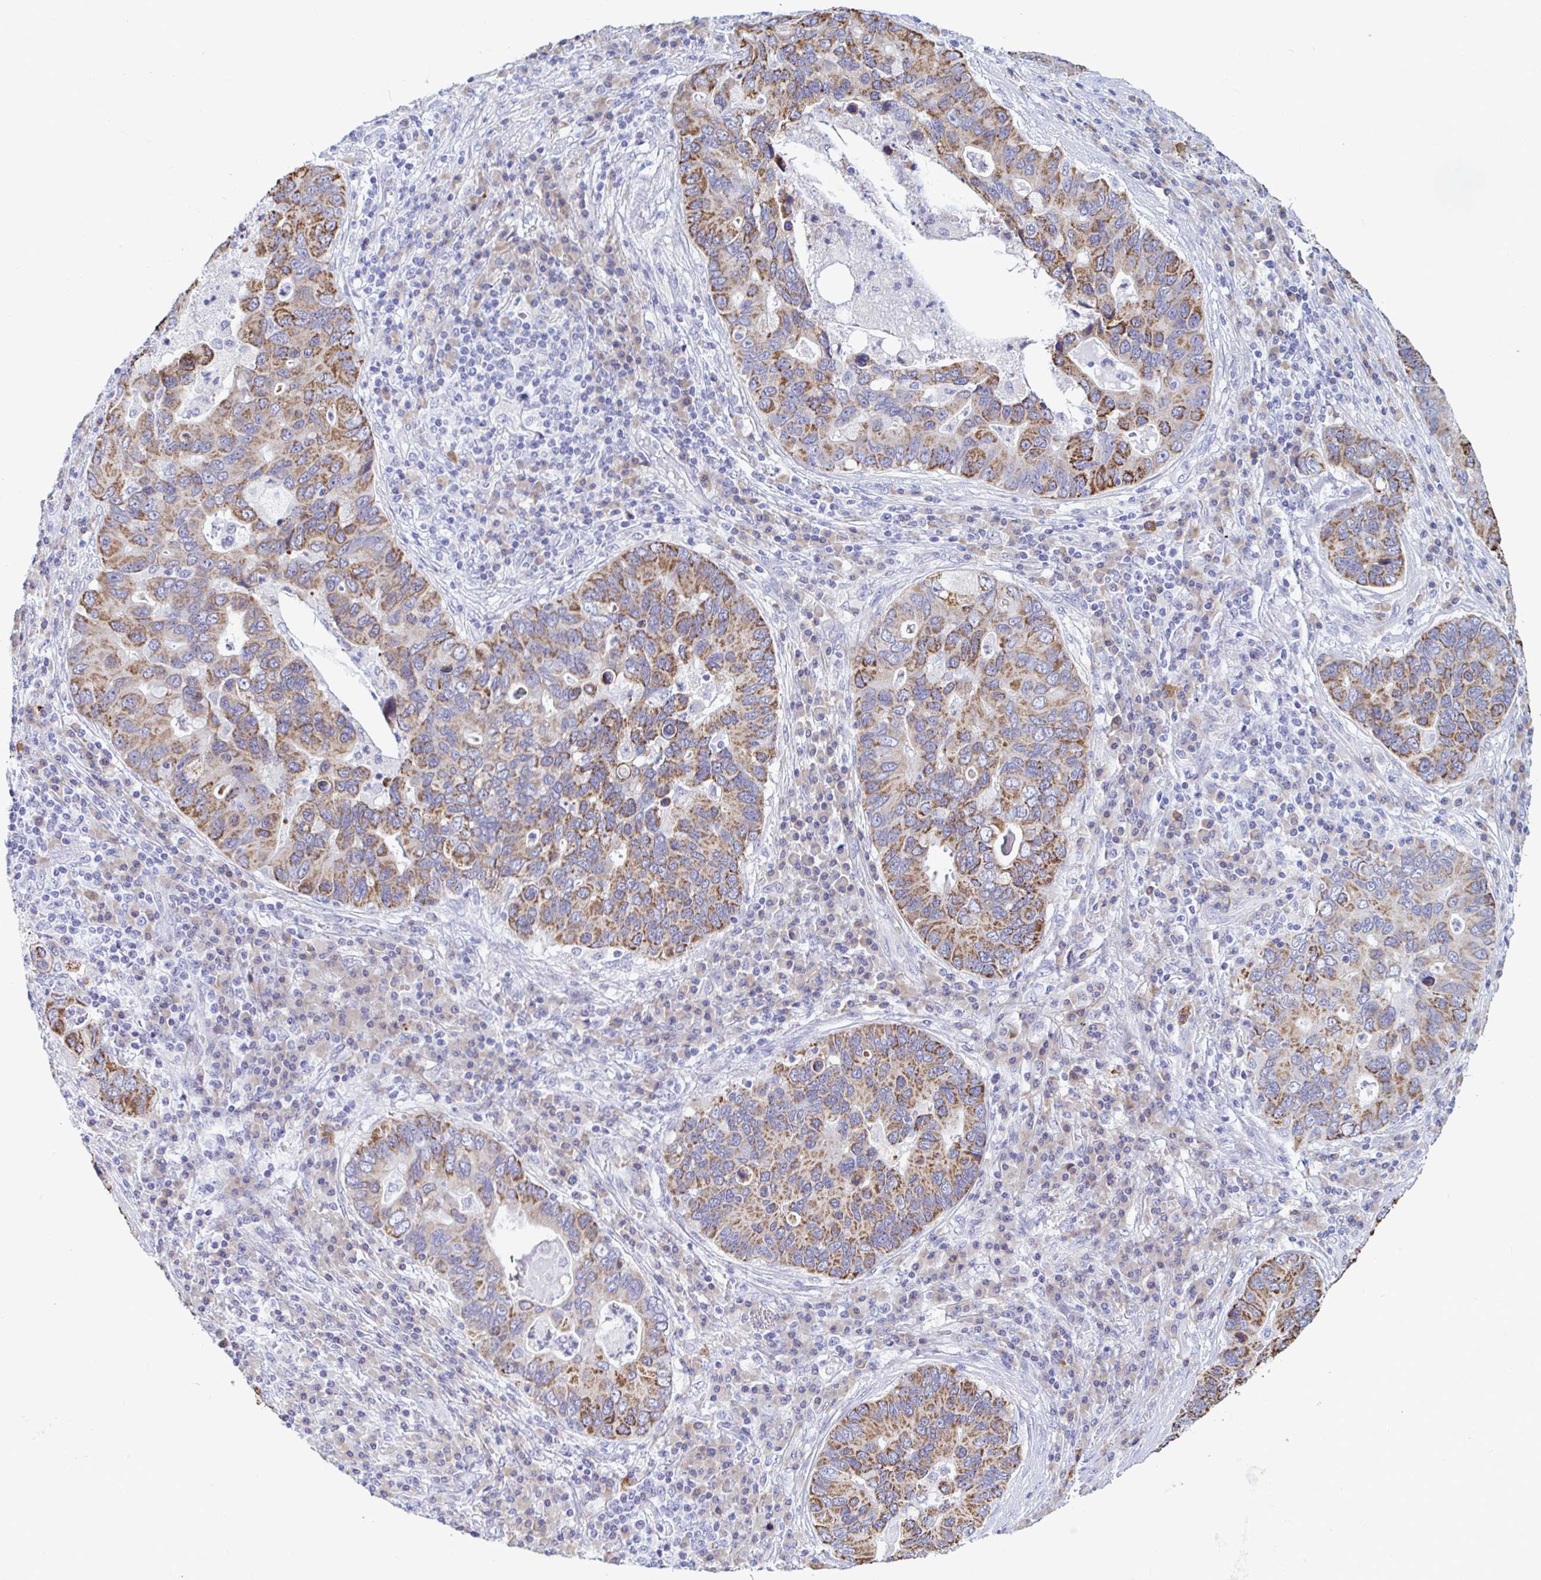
{"staining": {"intensity": "moderate", "quantity": ">75%", "location": "cytoplasmic/membranous"}, "tissue": "lung cancer", "cell_type": "Tumor cells", "image_type": "cancer", "snomed": [{"axis": "morphology", "description": "Adenocarcinoma, NOS"}, {"axis": "morphology", "description": "Adenocarcinoma, metastatic, NOS"}, {"axis": "topography", "description": "Lymph node"}, {"axis": "topography", "description": "Lung"}], "caption": "Lung metastatic adenocarcinoma tissue displays moderate cytoplasmic/membranous expression in approximately >75% of tumor cells Using DAB (3,3'-diaminobenzidine) (brown) and hematoxylin (blue) stains, captured at high magnification using brightfield microscopy.", "gene": "NBPF3", "patient": {"sex": "female", "age": 54}}